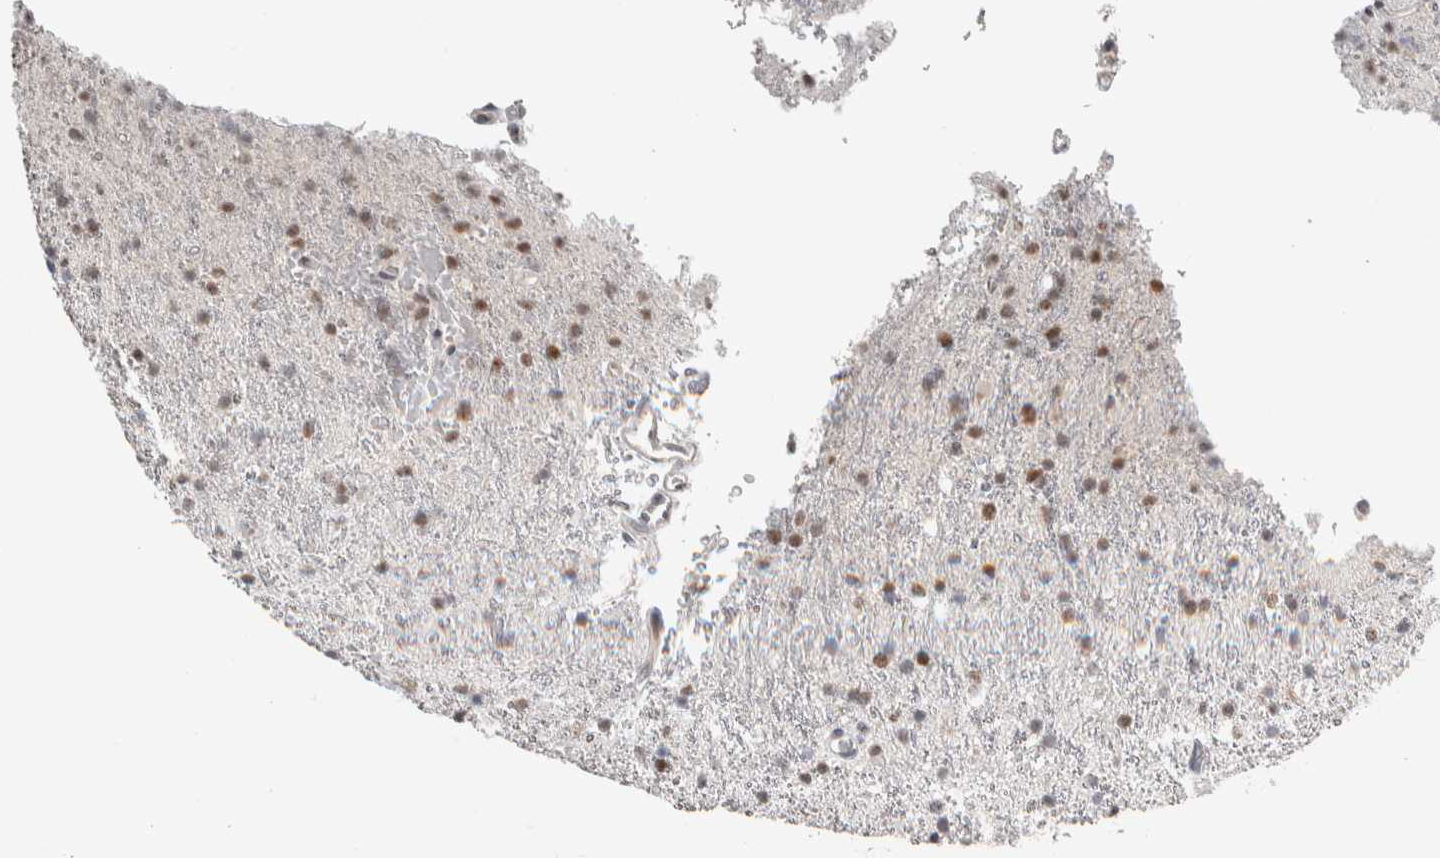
{"staining": {"intensity": "weak", "quantity": "<25%", "location": "nuclear"}, "tissue": "glioma", "cell_type": "Tumor cells", "image_type": "cancer", "snomed": [{"axis": "morphology", "description": "Glioma, malignant, High grade"}, {"axis": "topography", "description": "Brain"}], "caption": "Human malignant high-grade glioma stained for a protein using immunohistochemistry (IHC) reveals no expression in tumor cells.", "gene": "NEUROD1", "patient": {"sex": "male", "age": 47}}